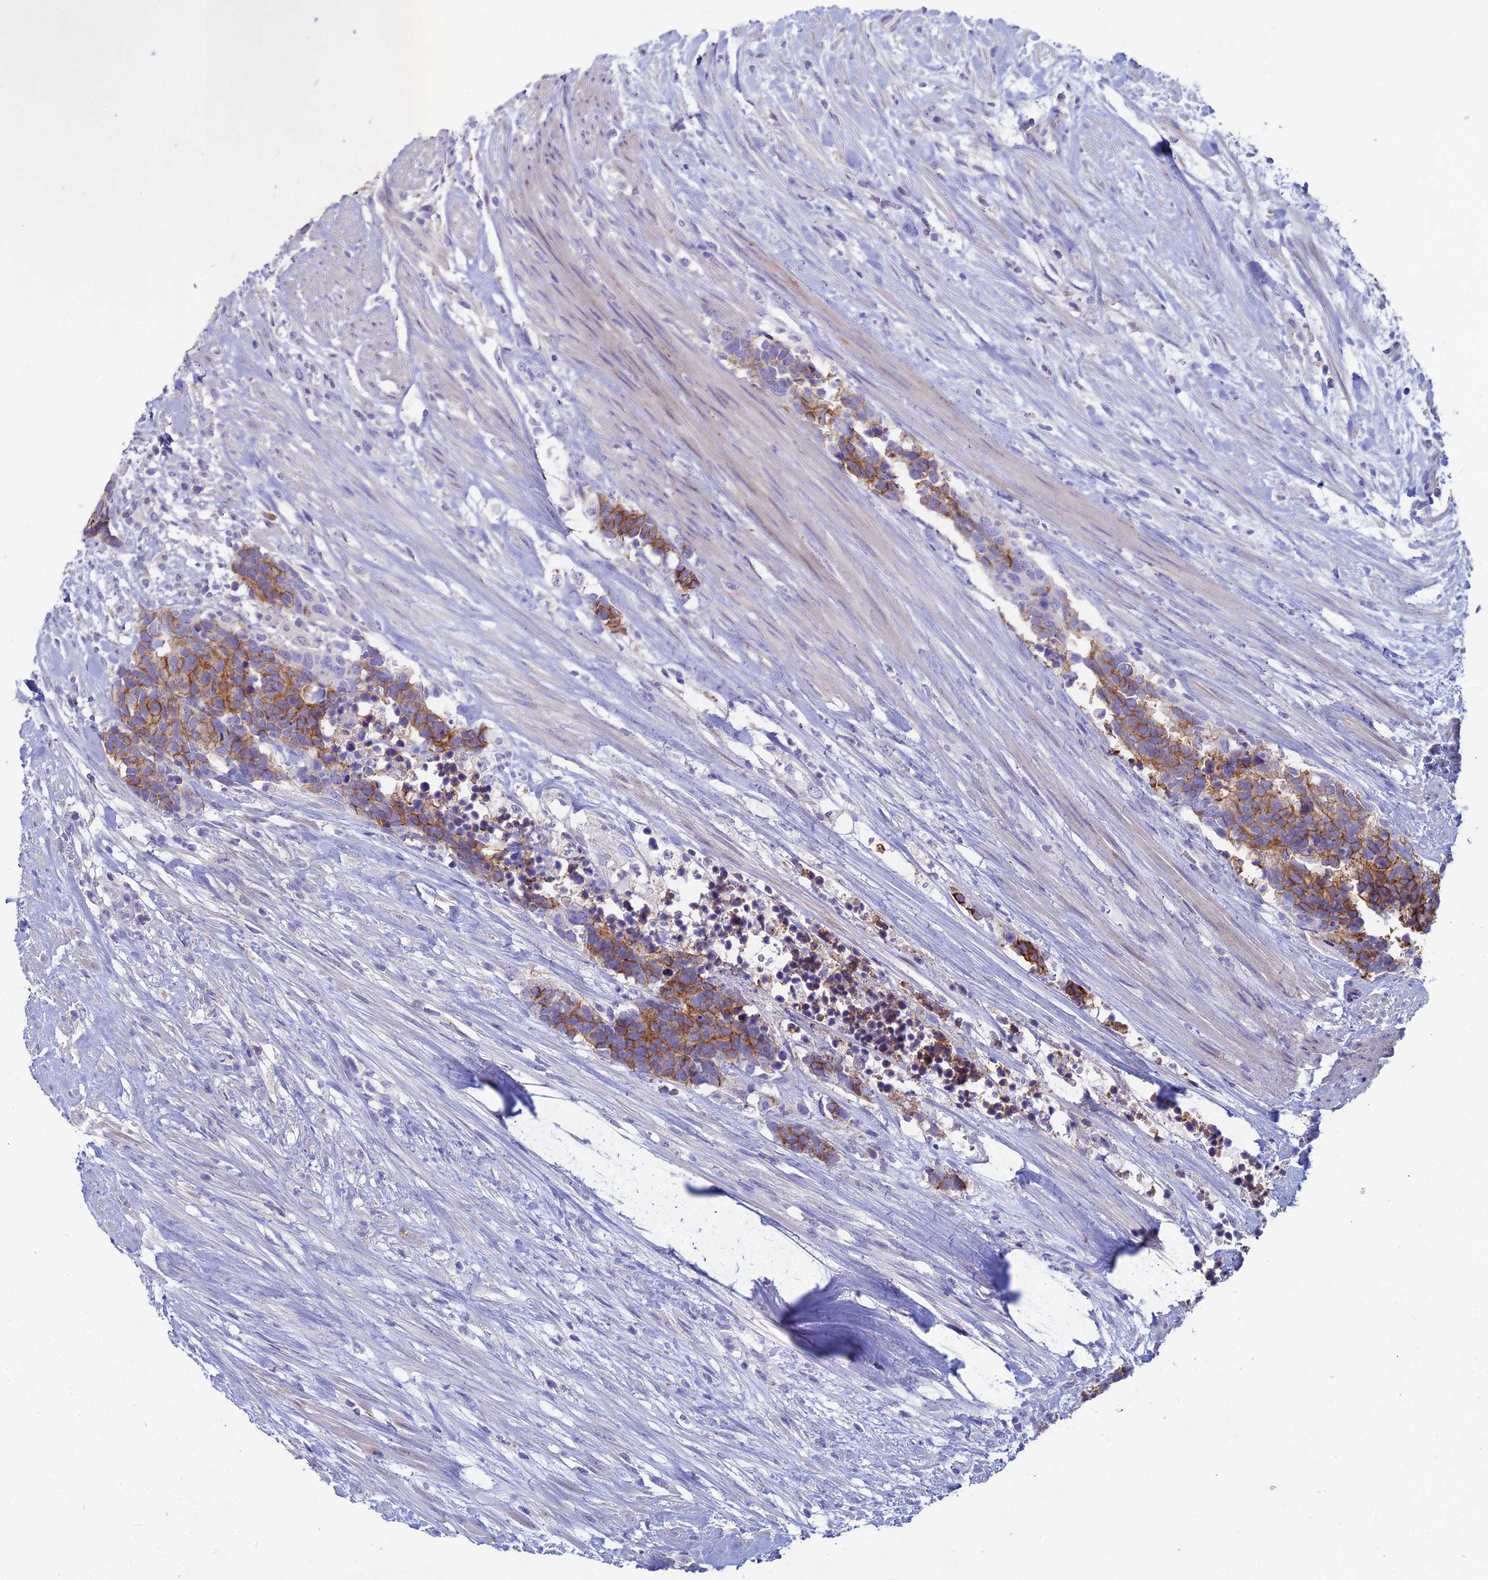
{"staining": {"intensity": "strong", "quantity": ">75%", "location": "cytoplasmic/membranous"}, "tissue": "carcinoid", "cell_type": "Tumor cells", "image_type": "cancer", "snomed": [{"axis": "morphology", "description": "Carcinoma, NOS"}, {"axis": "morphology", "description": "Carcinoid, malignant, NOS"}, {"axis": "topography", "description": "Prostate"}], "caption": "IHC (DAB (3,3'-diaminobenzidine)) staining of human carcinoid exhibits strong cytoplasmic/membranous protein positivity in approximately >75% of tumor cells.", "gene": "NCAM1", "patient": {"sex": "male", "age": 57}}